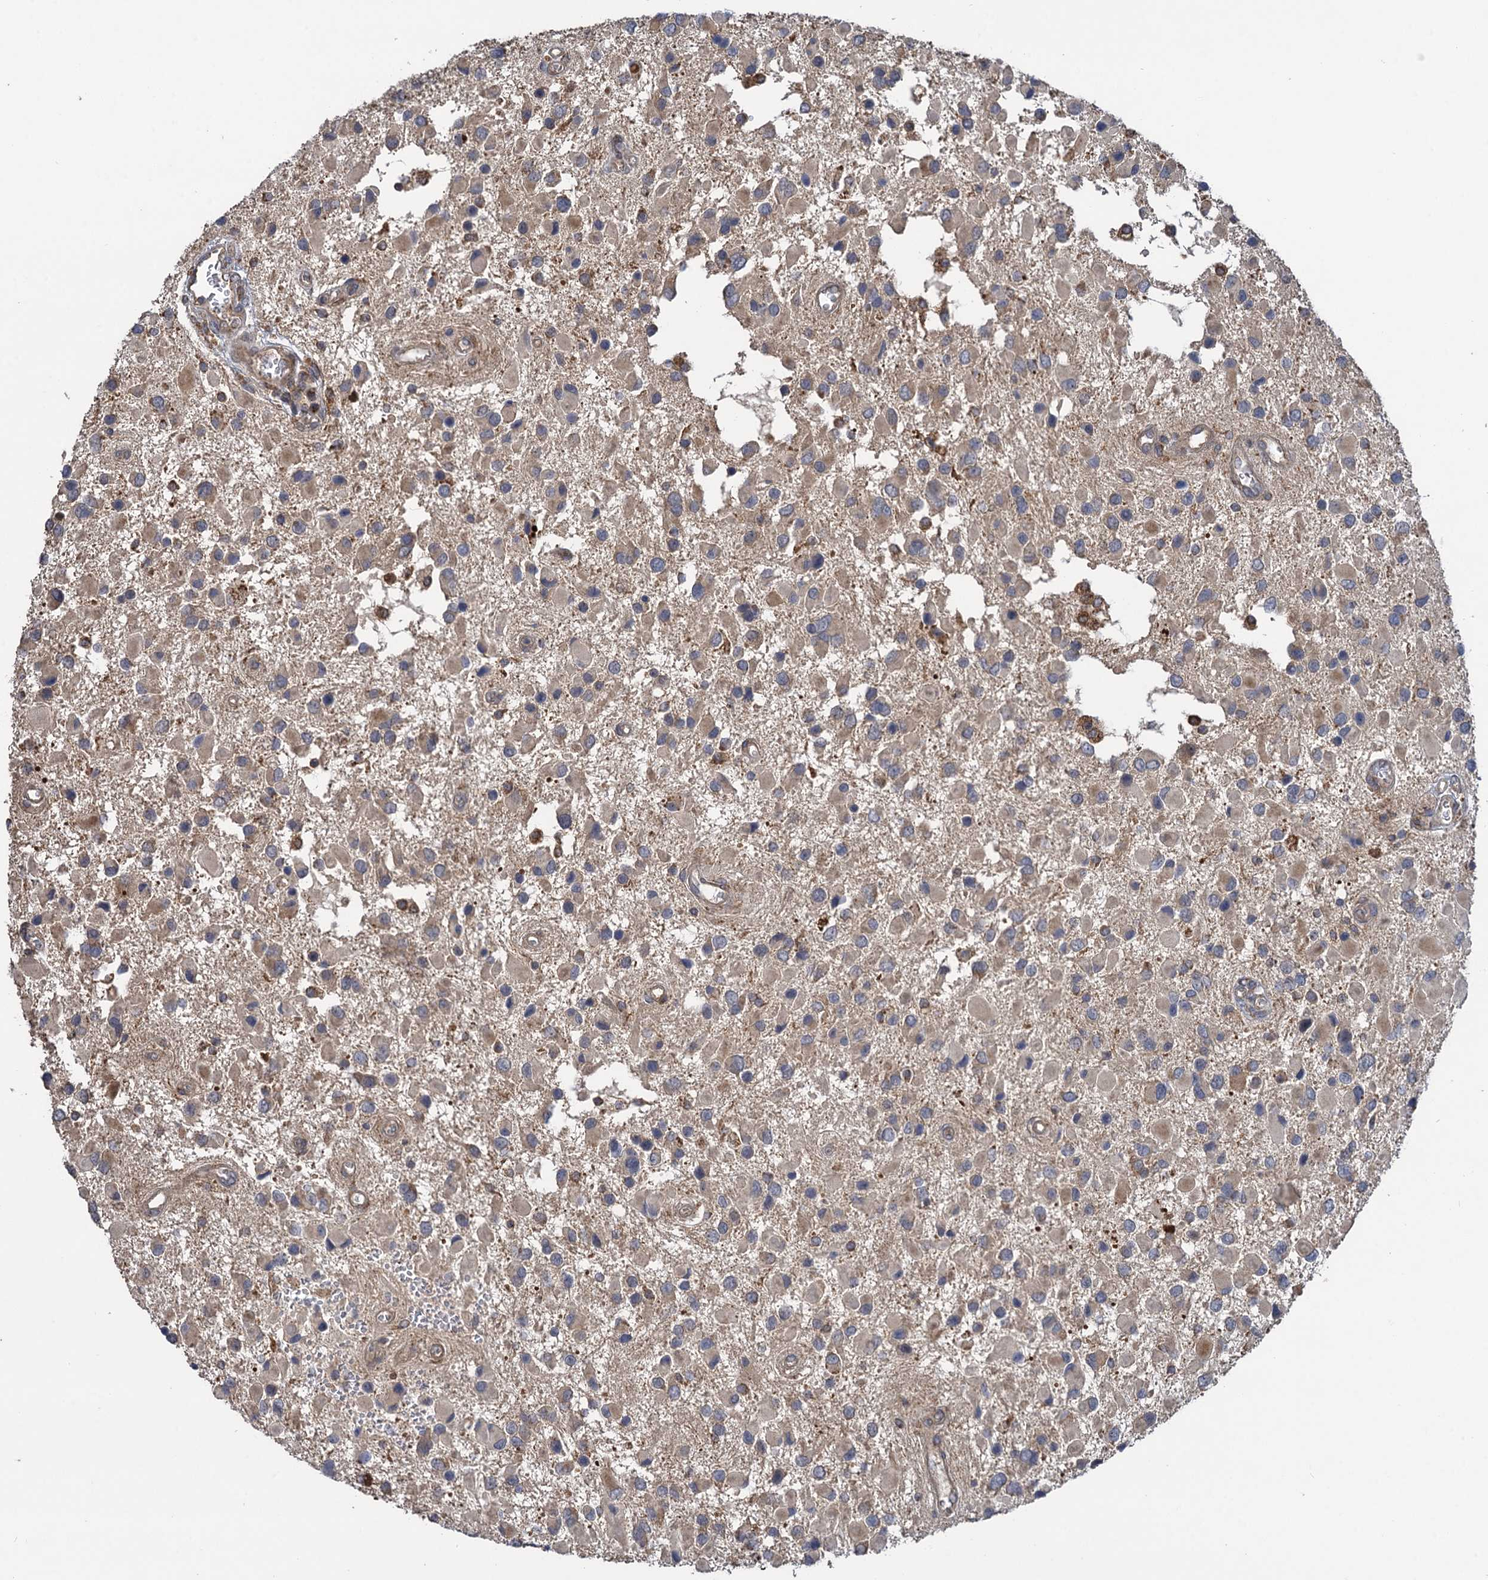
{"staining": {"intensity": "weak", "quantity": ">75%", "location": "cytoplasmic/membranous"}, "tissue": "glioma", "cell_type": "Tumor cells", "image_type": "cancer", "snomed": [{"axis": "morphology", "description": "Glioma, malignant, High grade"}, {"axis": "topography", "description": "Brain"}], "caption": "An image of malignant high-grade glioma stained for a protein shows weak cytoplasmic/membranous brown staining in tumor cells.", "gene": "WDR88", "patient": {"sex": "male", "age": 53}}